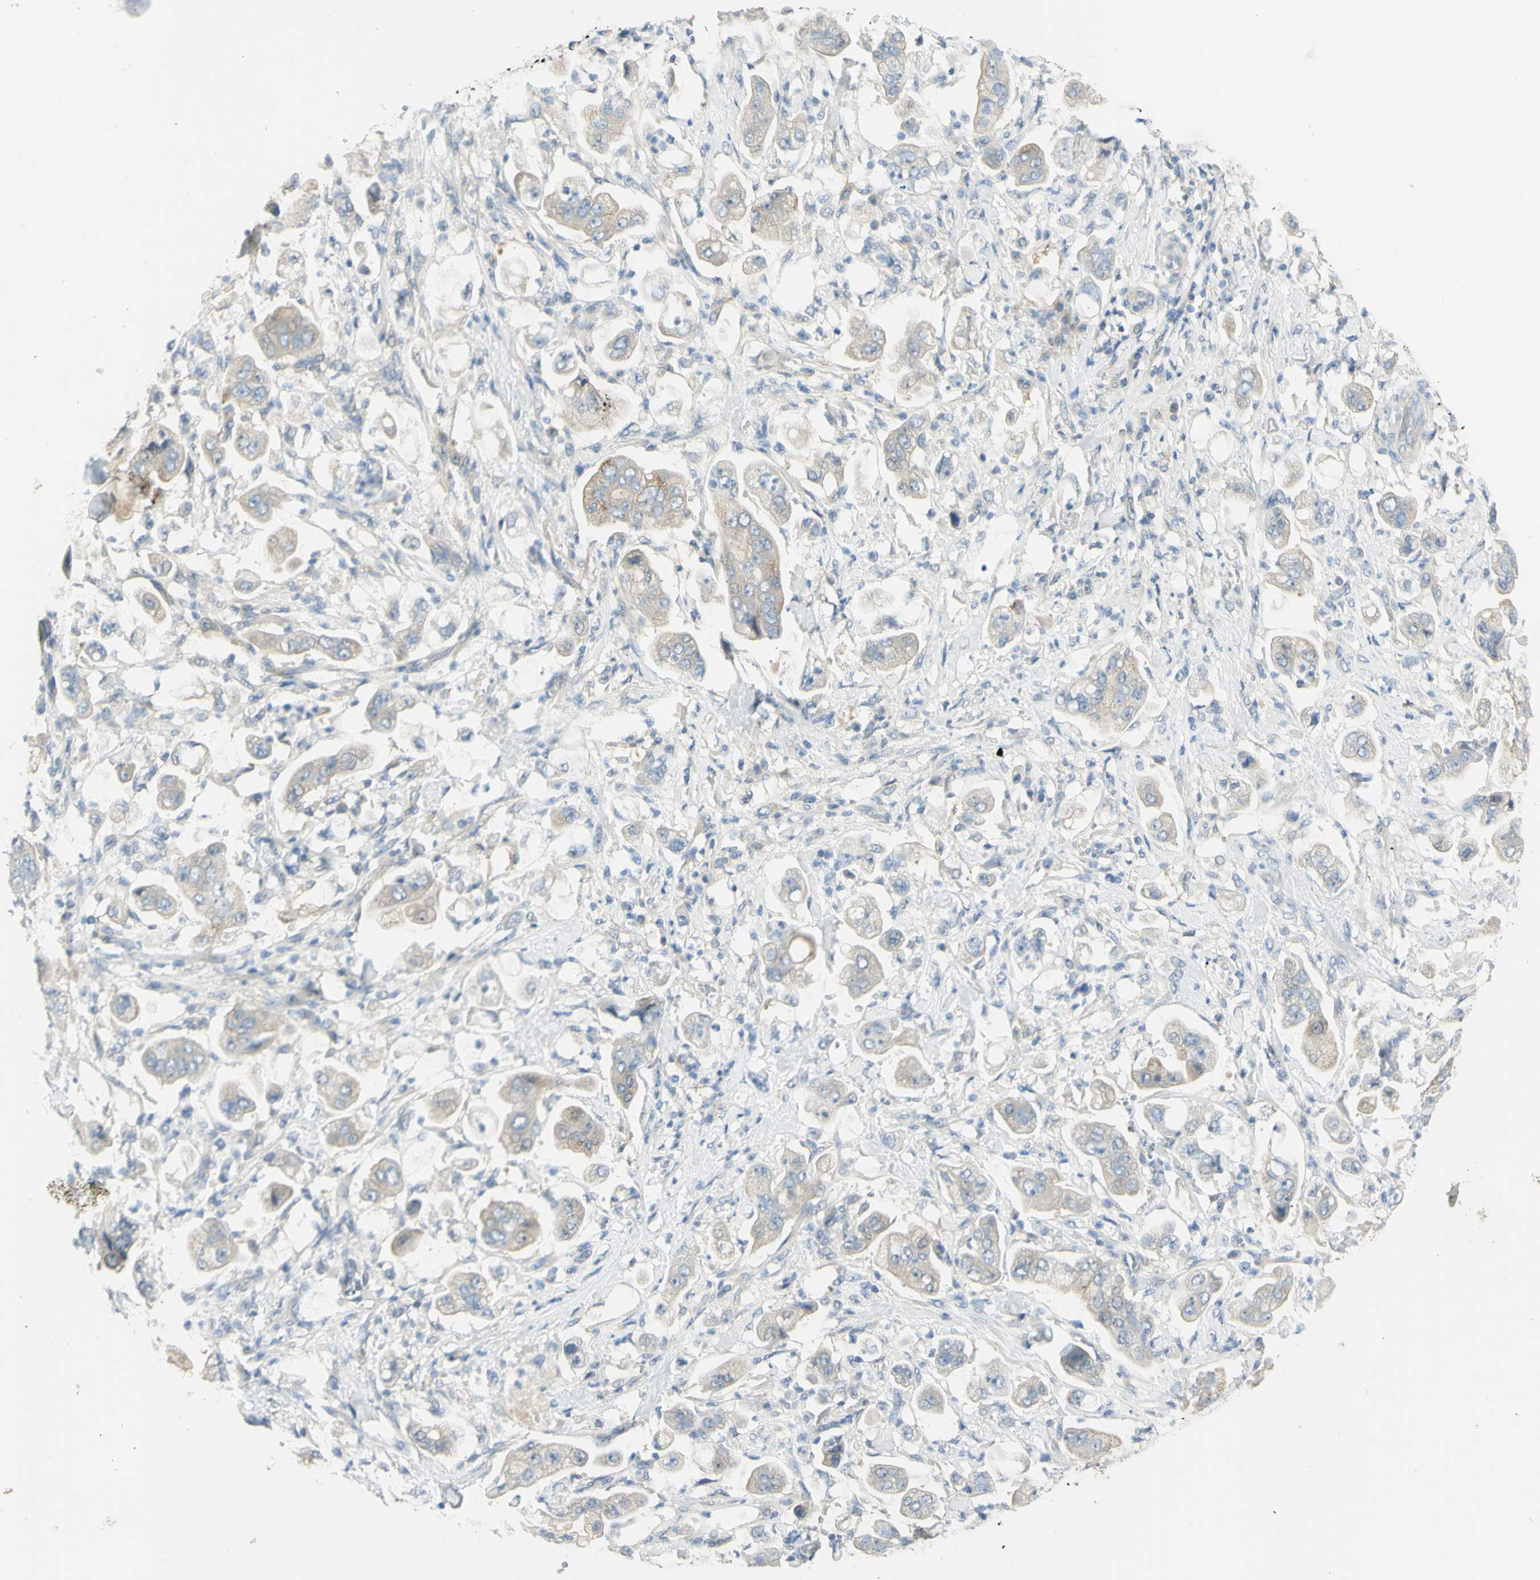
{"staining": {"intensity": "weak", "quantity": "25%-75%", "location": "cytoplasmic/membranous"}, "tissue": "stomach cancer", "cell_type": "Tumor cells", "image_type": "cancer", "snomed": [{"axis": "morphology", "description": "Adenocarcinoma, NOS"}, {"axis": "topography", "description": "Stomach"}], "caption": "This photomicrograph demonstrates IHC staining of stomach cancer, with low weak cytoplasmic/membranous staining in about 25%-75% of tumor cells.", "gene": "GCNT3", "patient": {"sex": "male", "age": 62}}